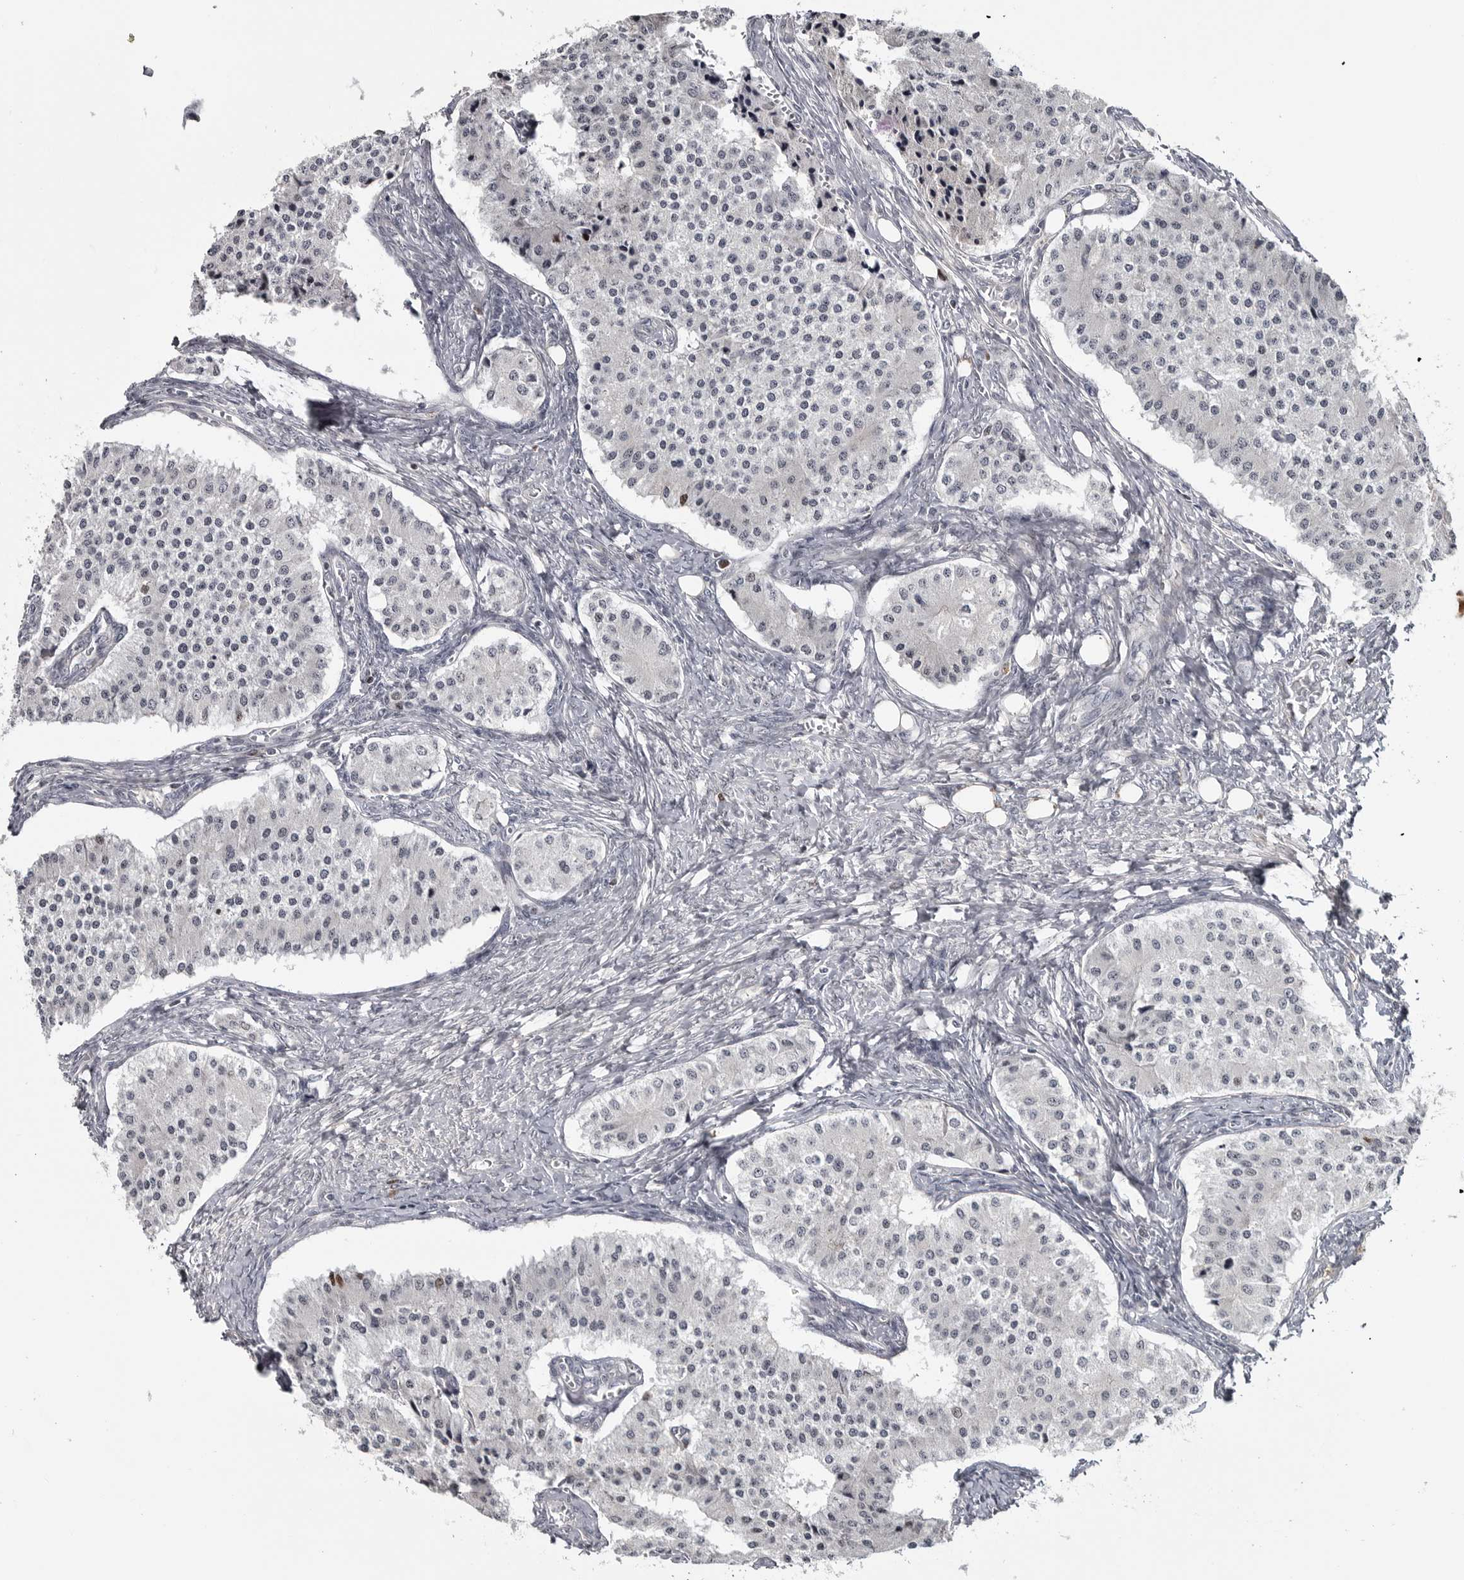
{"staining": {"intensity": "negative", "quantity": "none", "location": "none"}, "tissue": "carcinoid", "cell_type": "Tumor cells", "image_type": "cancer", "snomed": [{"axis": "morphology", "description": "Carcinoid, malignant, NOS"}, {"axis": "topography", "description": "Colon"}], "caption": "Carcinoid was stained to show a protein in brown. There is no significant positivity in tumor cells.", "gene": "ZNF277", "patient": {"sex": "female", "age": 52}}